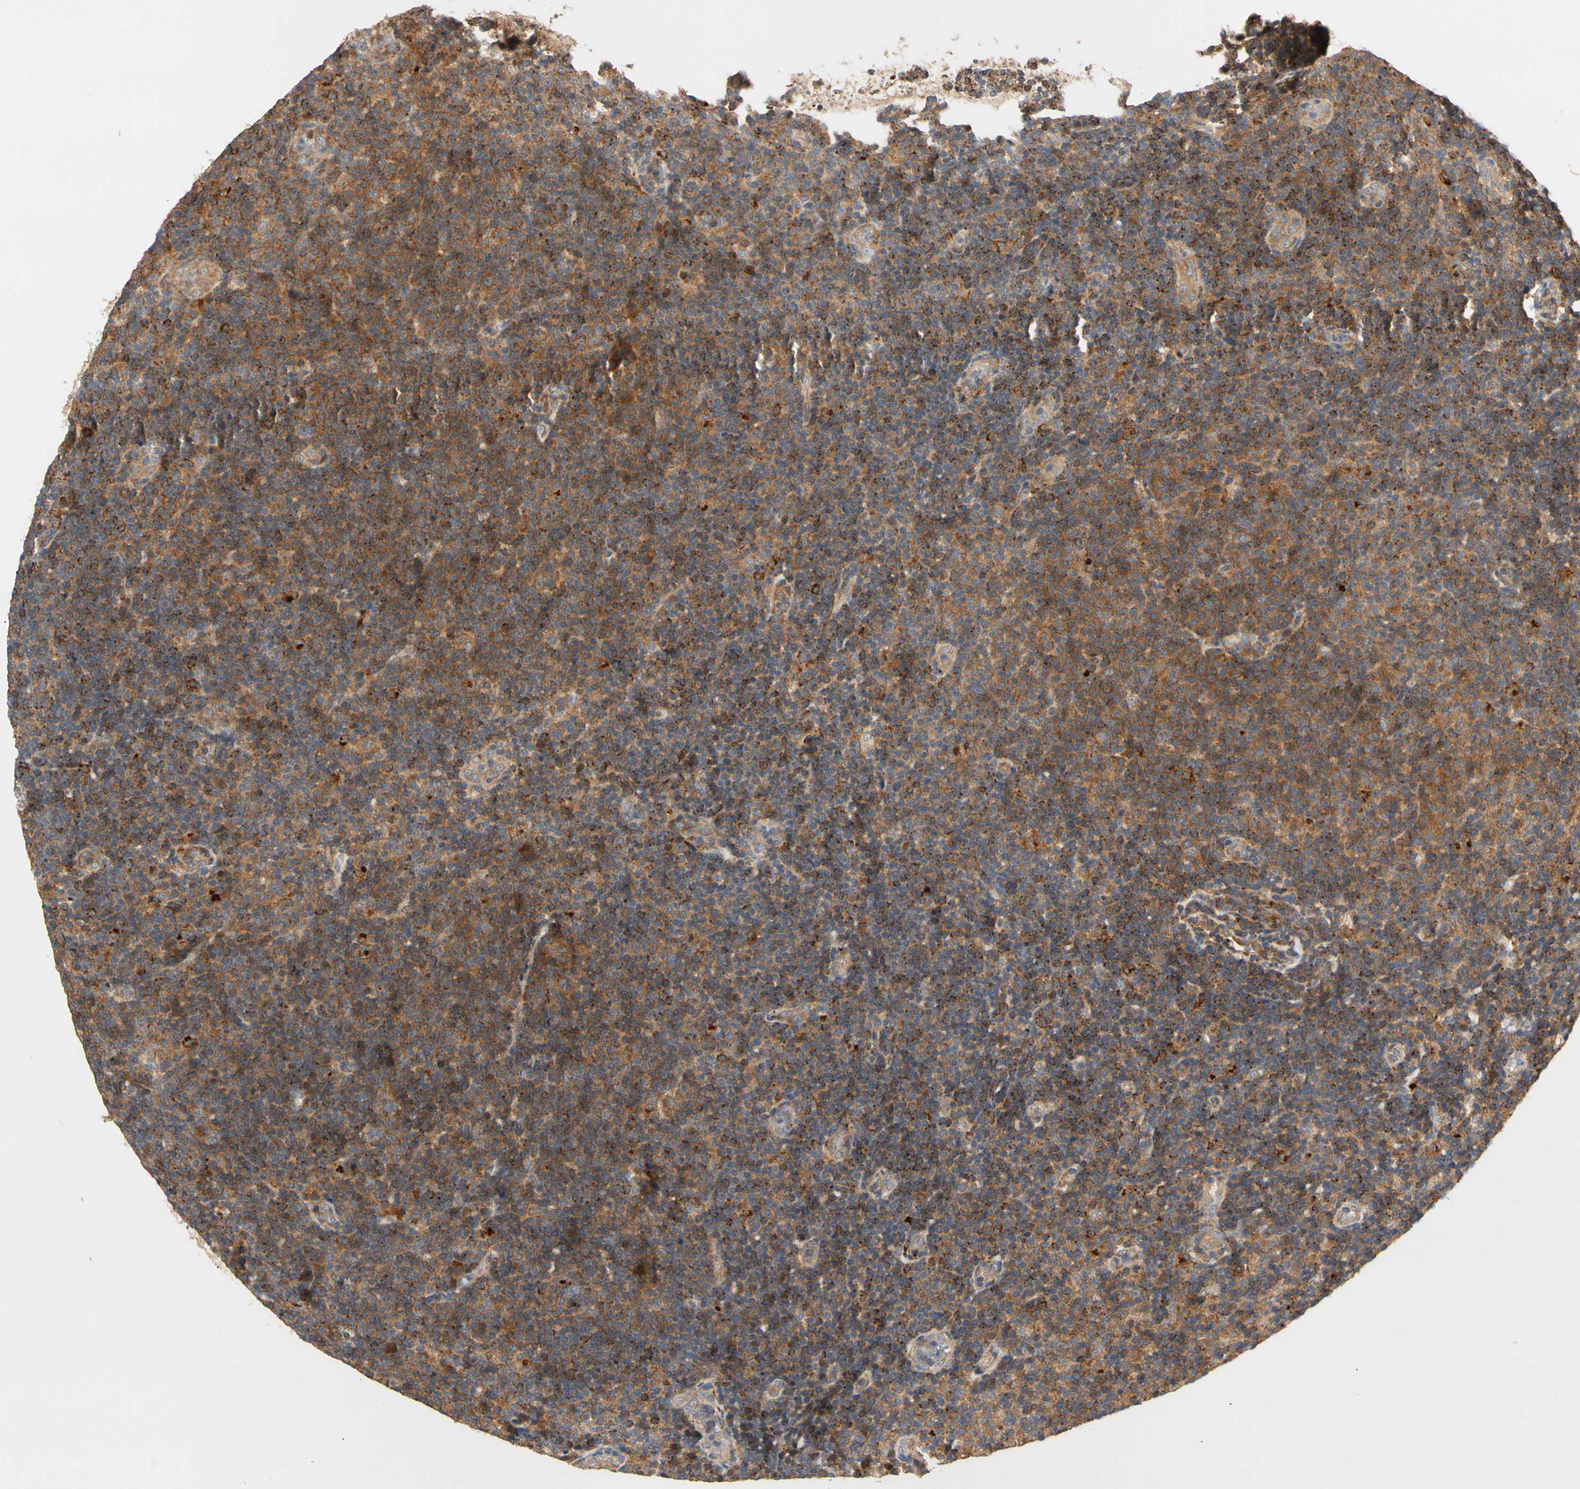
{"staining": {"intensity": "strong", "quantity": ">75%", "location": "cytoplasmic/membranous"}, "tissue": "lymphoma", "cell_type": "Tumor cells", "image_type": "cancer", "snomed": [{"axis": "morphology", "description": "Malignant lymphoma, non-Hodgkin's type, Low grade"}, {"axis": "topography", "description": "Lymph node"}], "caption": "Malignant lymphoma, non-Hodgkin's type (low-grade) stained for a protein (brown) reveals strong cytoplasmic/membranous positive expression in approximately >75% of tumor cells.", "gene": "ANKHD1", "patient": {"sex": "male", "age": 83}}